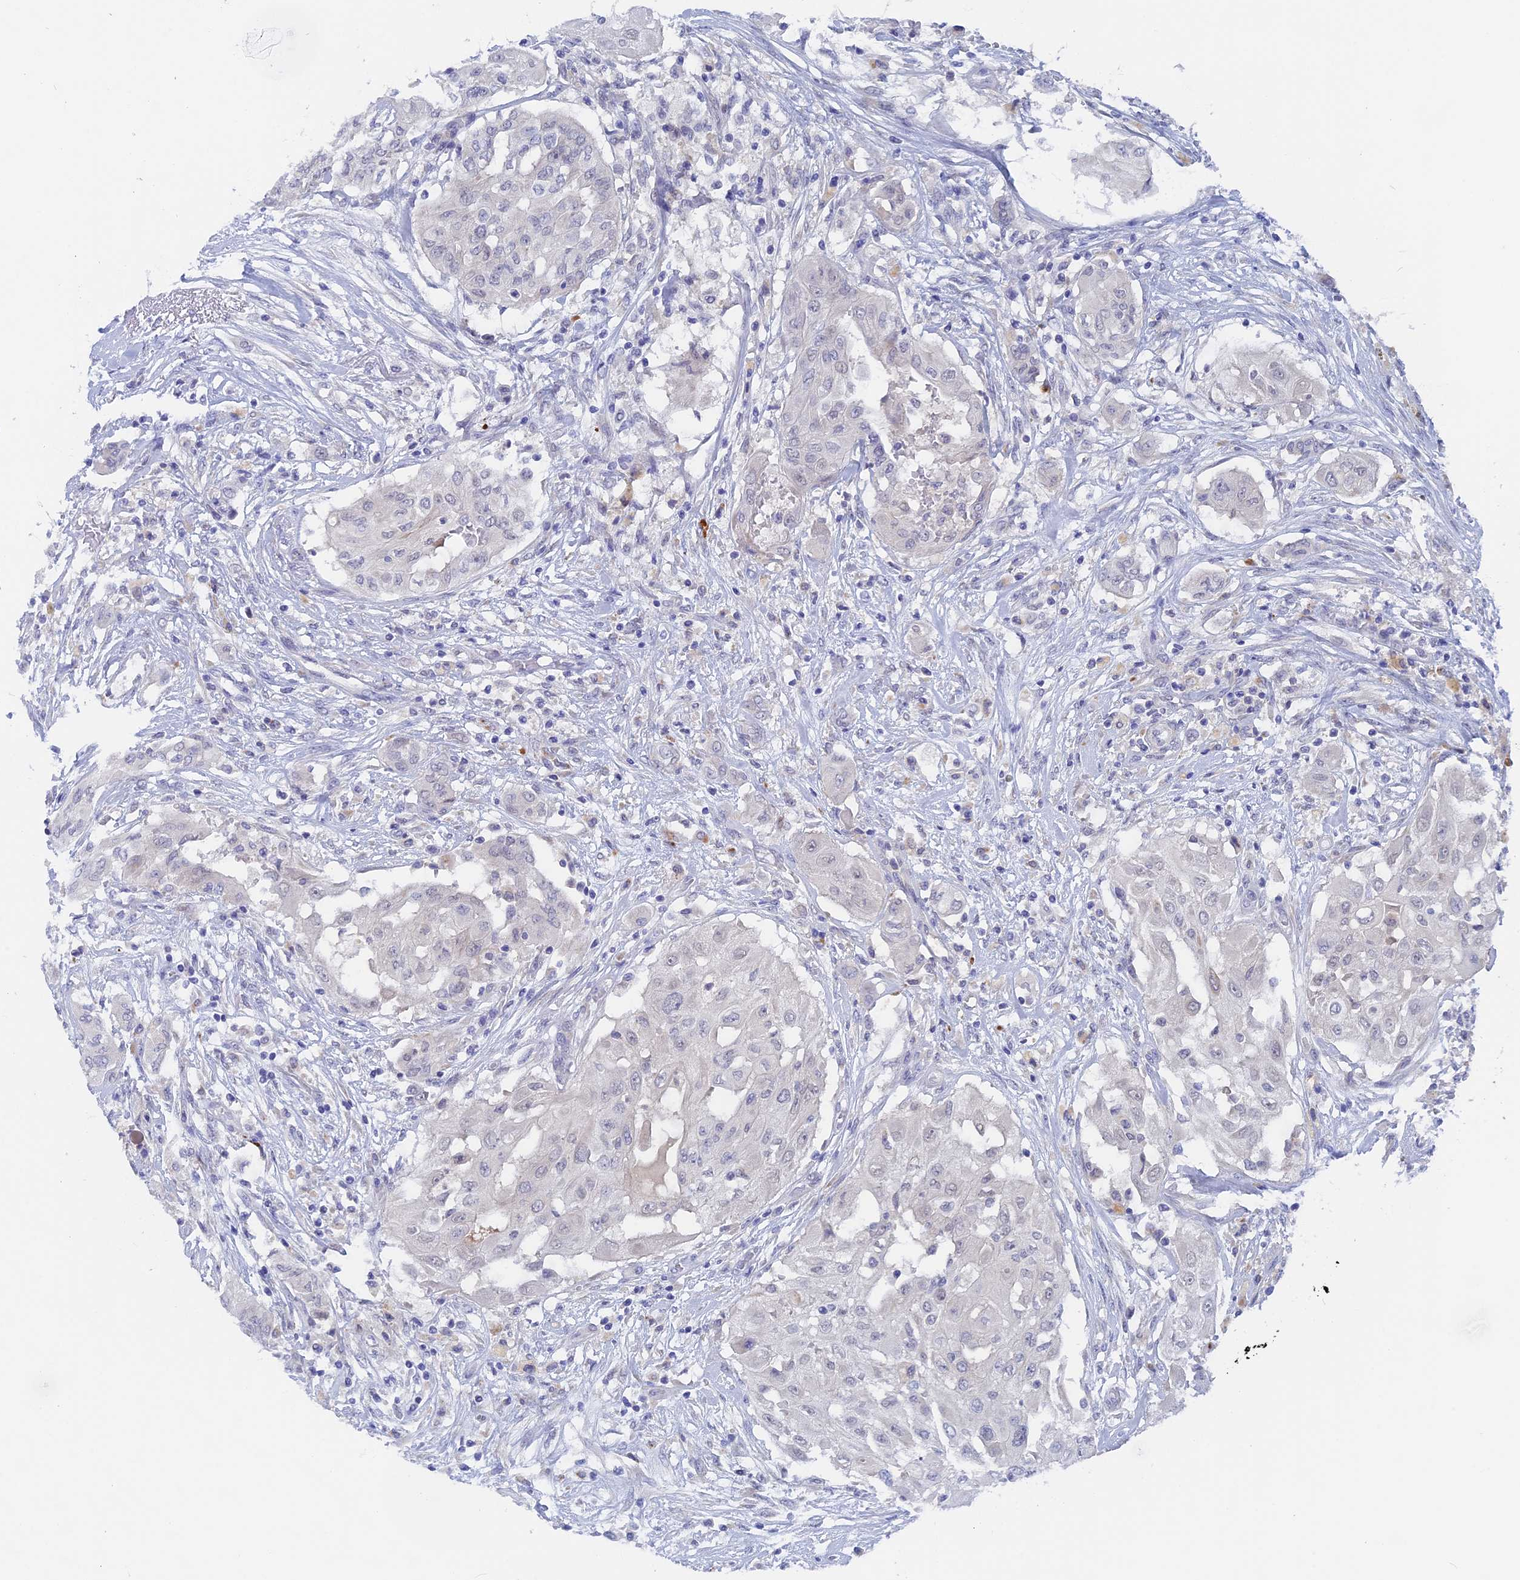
{"staining": {"intensity": "negative", "quantity": "none", "location": "none"}, "tissue": "thyroid cancer", "cell_type": "Tumor cells", "image_type": "cancer", "snomed": [{"axis": "morphology", "description": "Papillary adenocarcinoma, NOS"}, {"axis": "topography", "description": "Thyroid gland"}], "caption": "DAB immunohistochemical staining of thyroid papillary adenocarcinoma shows no significant staining in tumor cells. Nuclei are stained in blue.", "gene": "DACT3", "patient": {"sex": "female", "age": 59}}